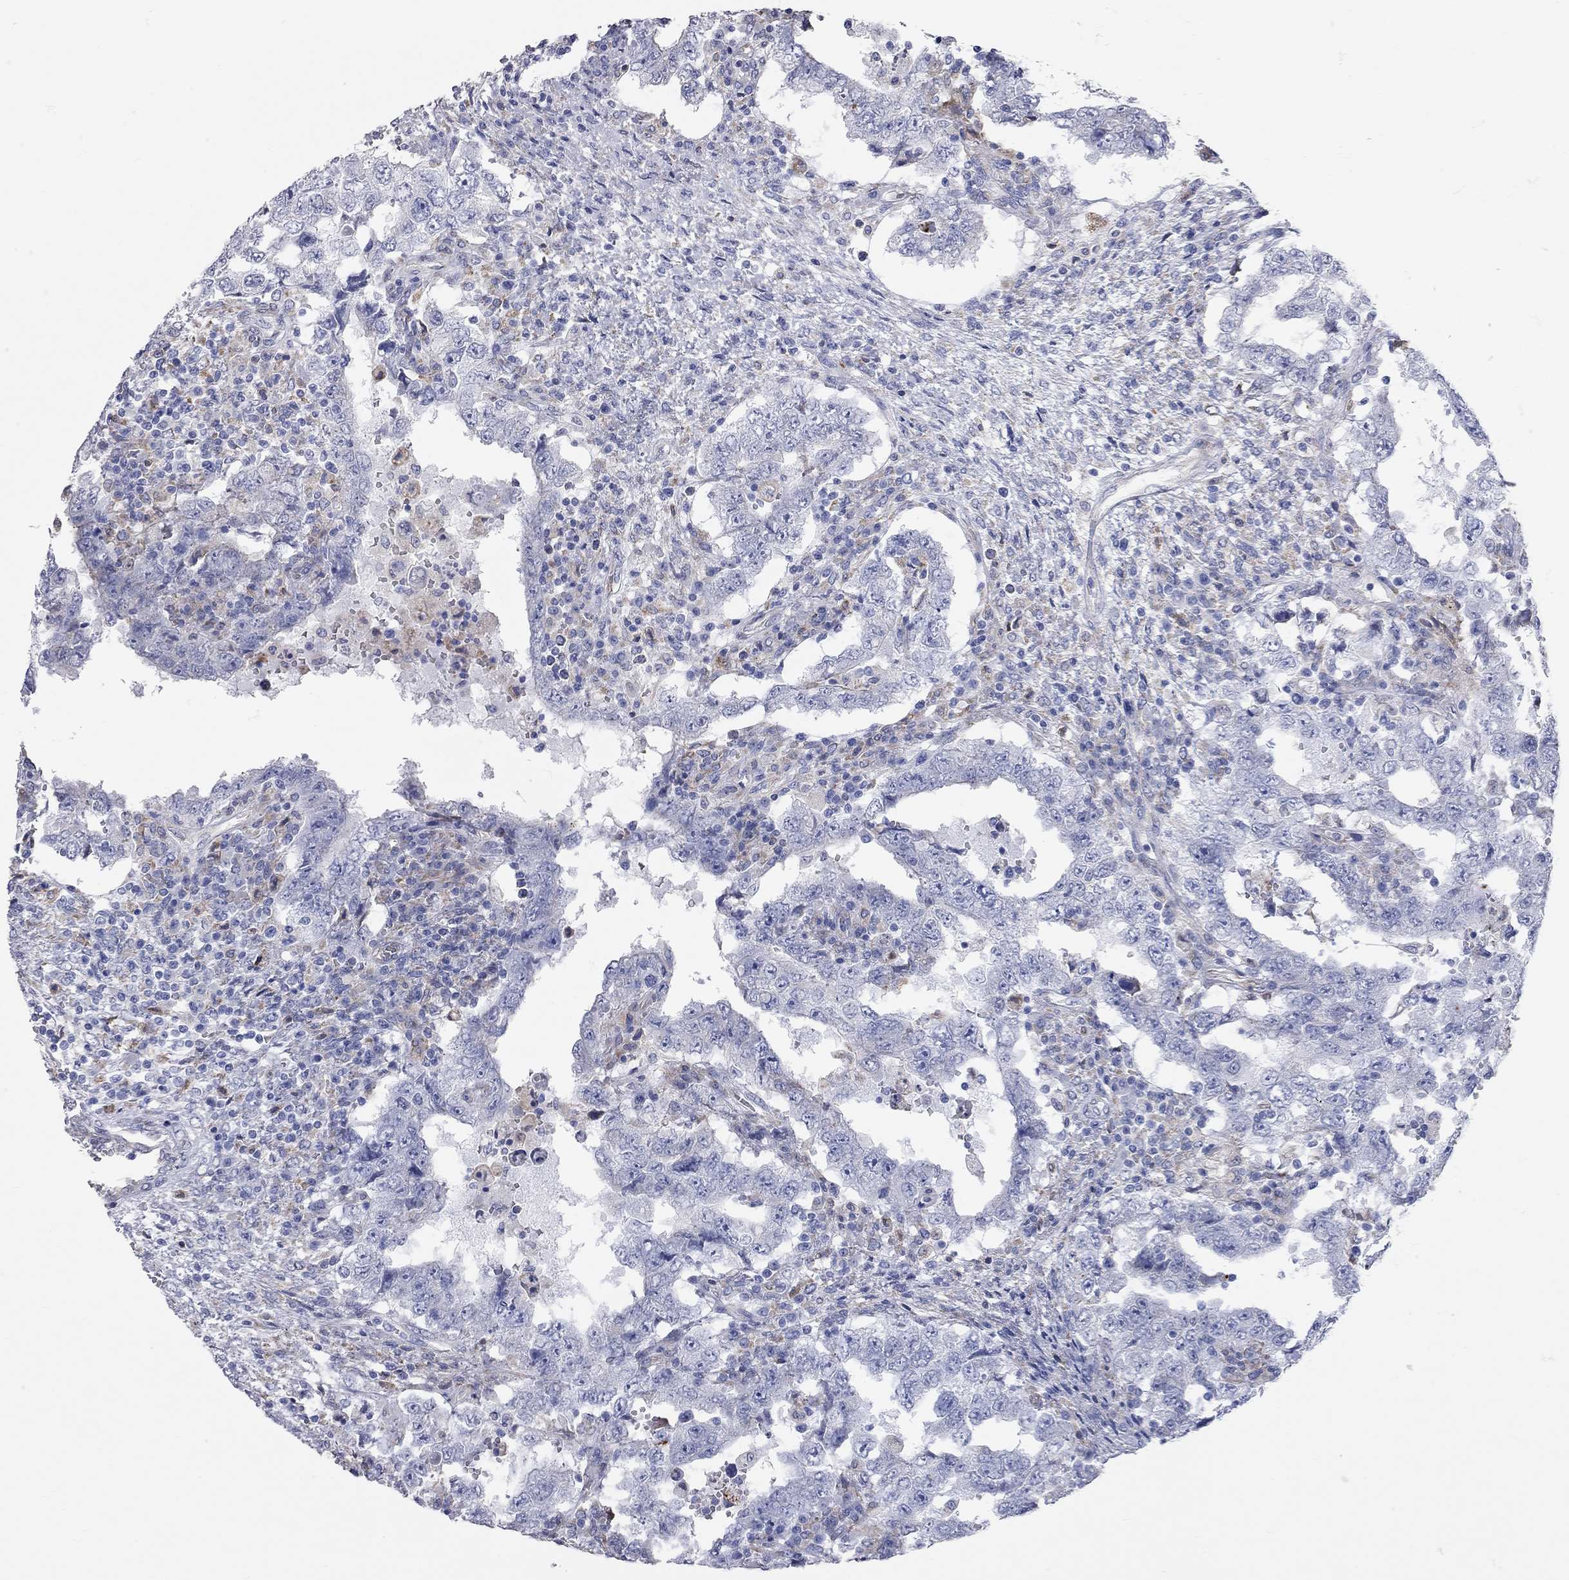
{"staining": {"intensity": "negative", "quantity": "none", "location": "none"}, "tissue": "testis cancer", "cell_type": "Tumor cells", "image_type": "cancer", "snomed": [{"axis": "morphology", "description": "Carcinoma, Embryonal, NOS"}, {"axis": "topography", "description": "Testis"}], "caption": "There is no significant staining in tumor cells of testis embryonal carcinoma.", "gene": "XAGE2", "patient": {"sex": "male", "age": 26}}